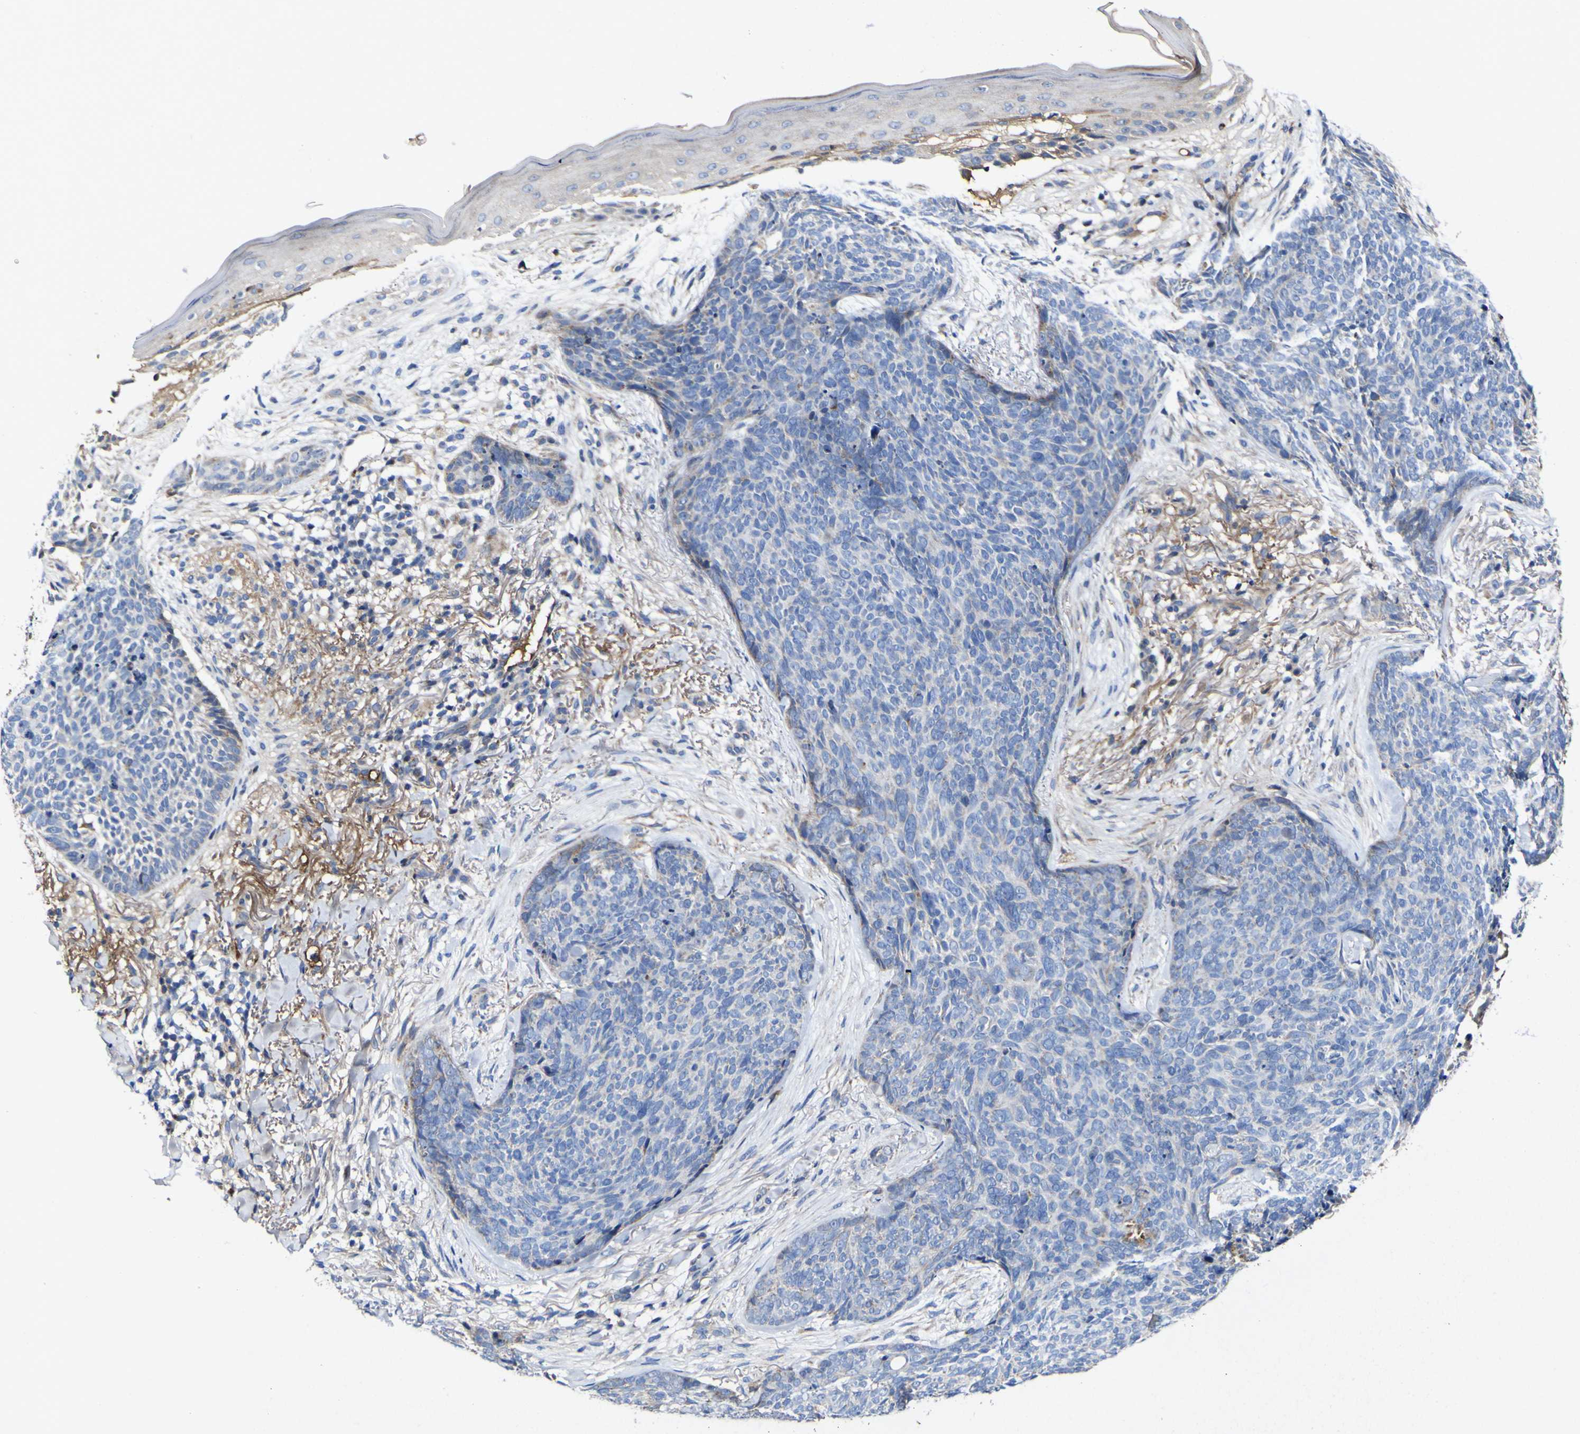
{"staining": {"intensity": "negative", "quantity": "none", "location": "none"}, "tissue": "skin cancer", "cell_type": "Tumor cells", "image_type": "cancer", "snomed": [{"axis": "morphology", "description": "Basal cell carcinoma"}, {"axis": "topography", "description": "Skin"}], "caption": "Immunohistochemical staining of skin basal cell carcinoma displays no significant expression in tumor cells.", "gene": "CCDC90B", "patient": {"sex": "female", "age": 70}}